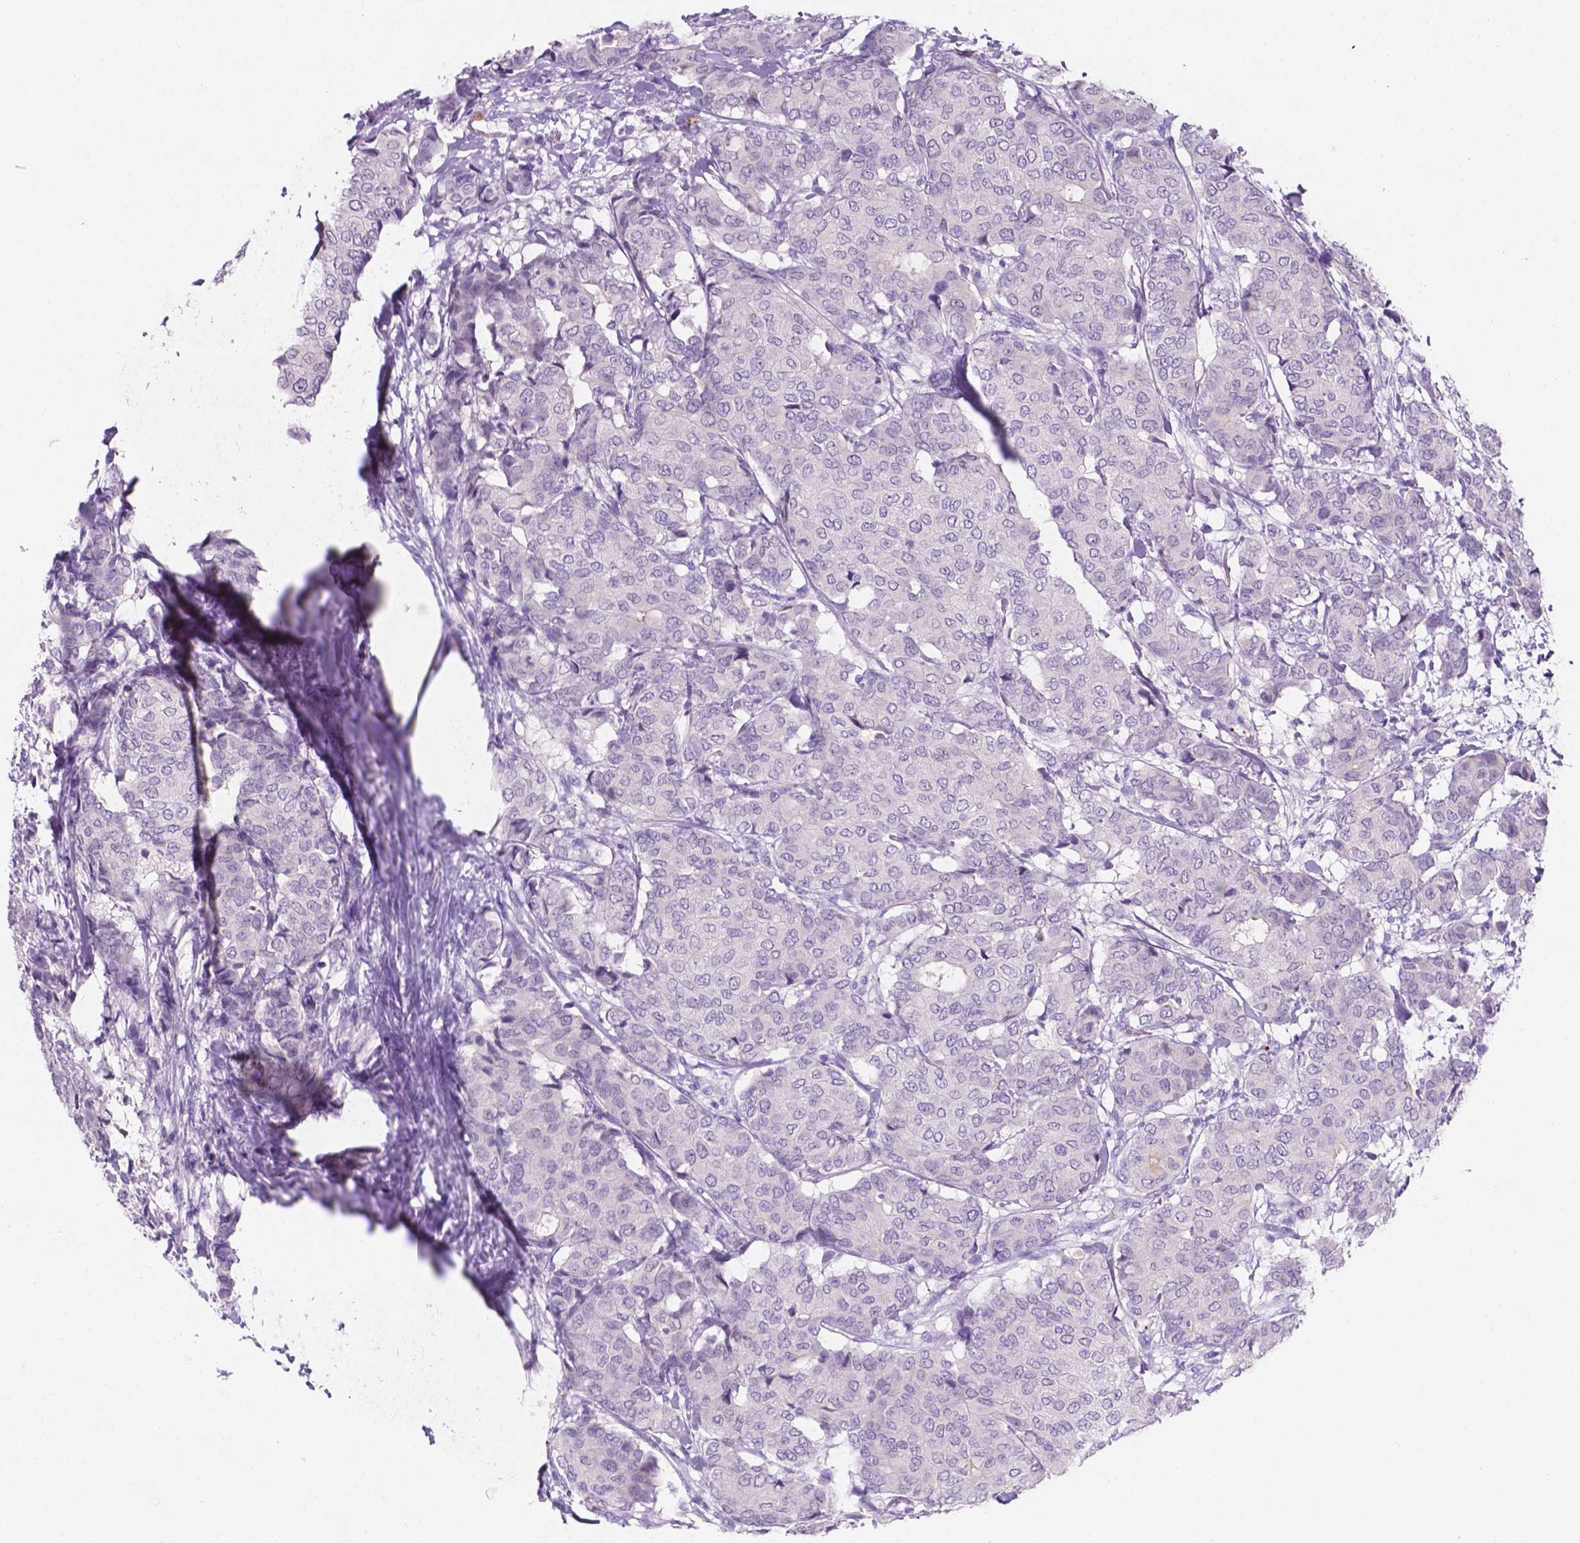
{"staining": {"intensity": "negative", "quantity": "none", "location": "none"}, "tissue": "breast cancer", "cell_type": "Tumor cells", "image_type": "cancer", "snomed": [{"axis": "morphology", "description": "Duct carcinoma"}, {"axis": "topography", "description": "Breast"}], "caption": "A histopathology image of human intraductal carcinoma (breast) is negative for staining in tumor cells. (IHC, brightfield microscopy, high magnification).", "gene": "EBLN2", "patient": {"sex": "female", "age": 75}}